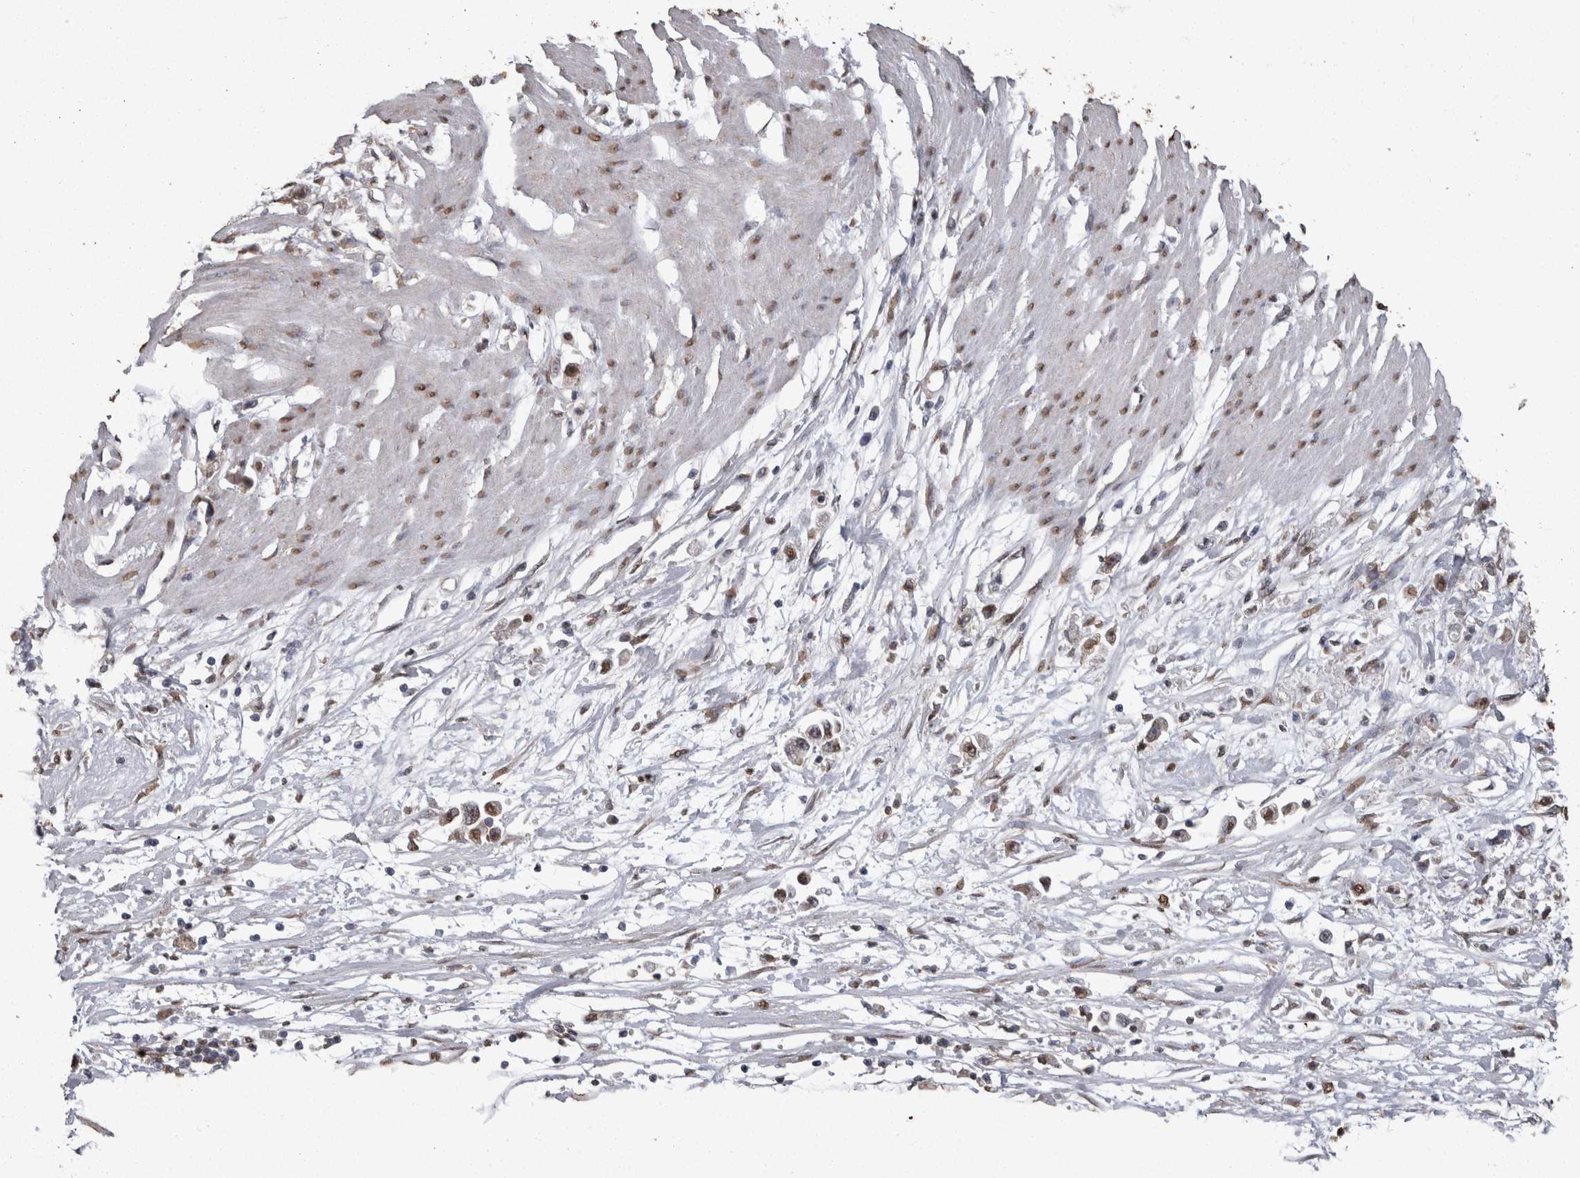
{"staining": {"intensity": "moderate", "quantity": ">75%", "location": "nuclear"}, "tissue": "stomach cancer", "cell_type": "Tumor cells", "image_type": "cancer", "snomed": [{"axis": "morphology", "description": "Adenocarcinoma, NOS"}, {"axis": "topography", "description": "Stomach"}], "caption": "Stomach adenocarcinoma tissue shows moderate nuclear positivity in approximately >75% of tumor cells The protein is shown in brown color, while the nuclei are stained blue.", "gene": "SMAD7", "patient": {"sex": "female", "age": 59}}